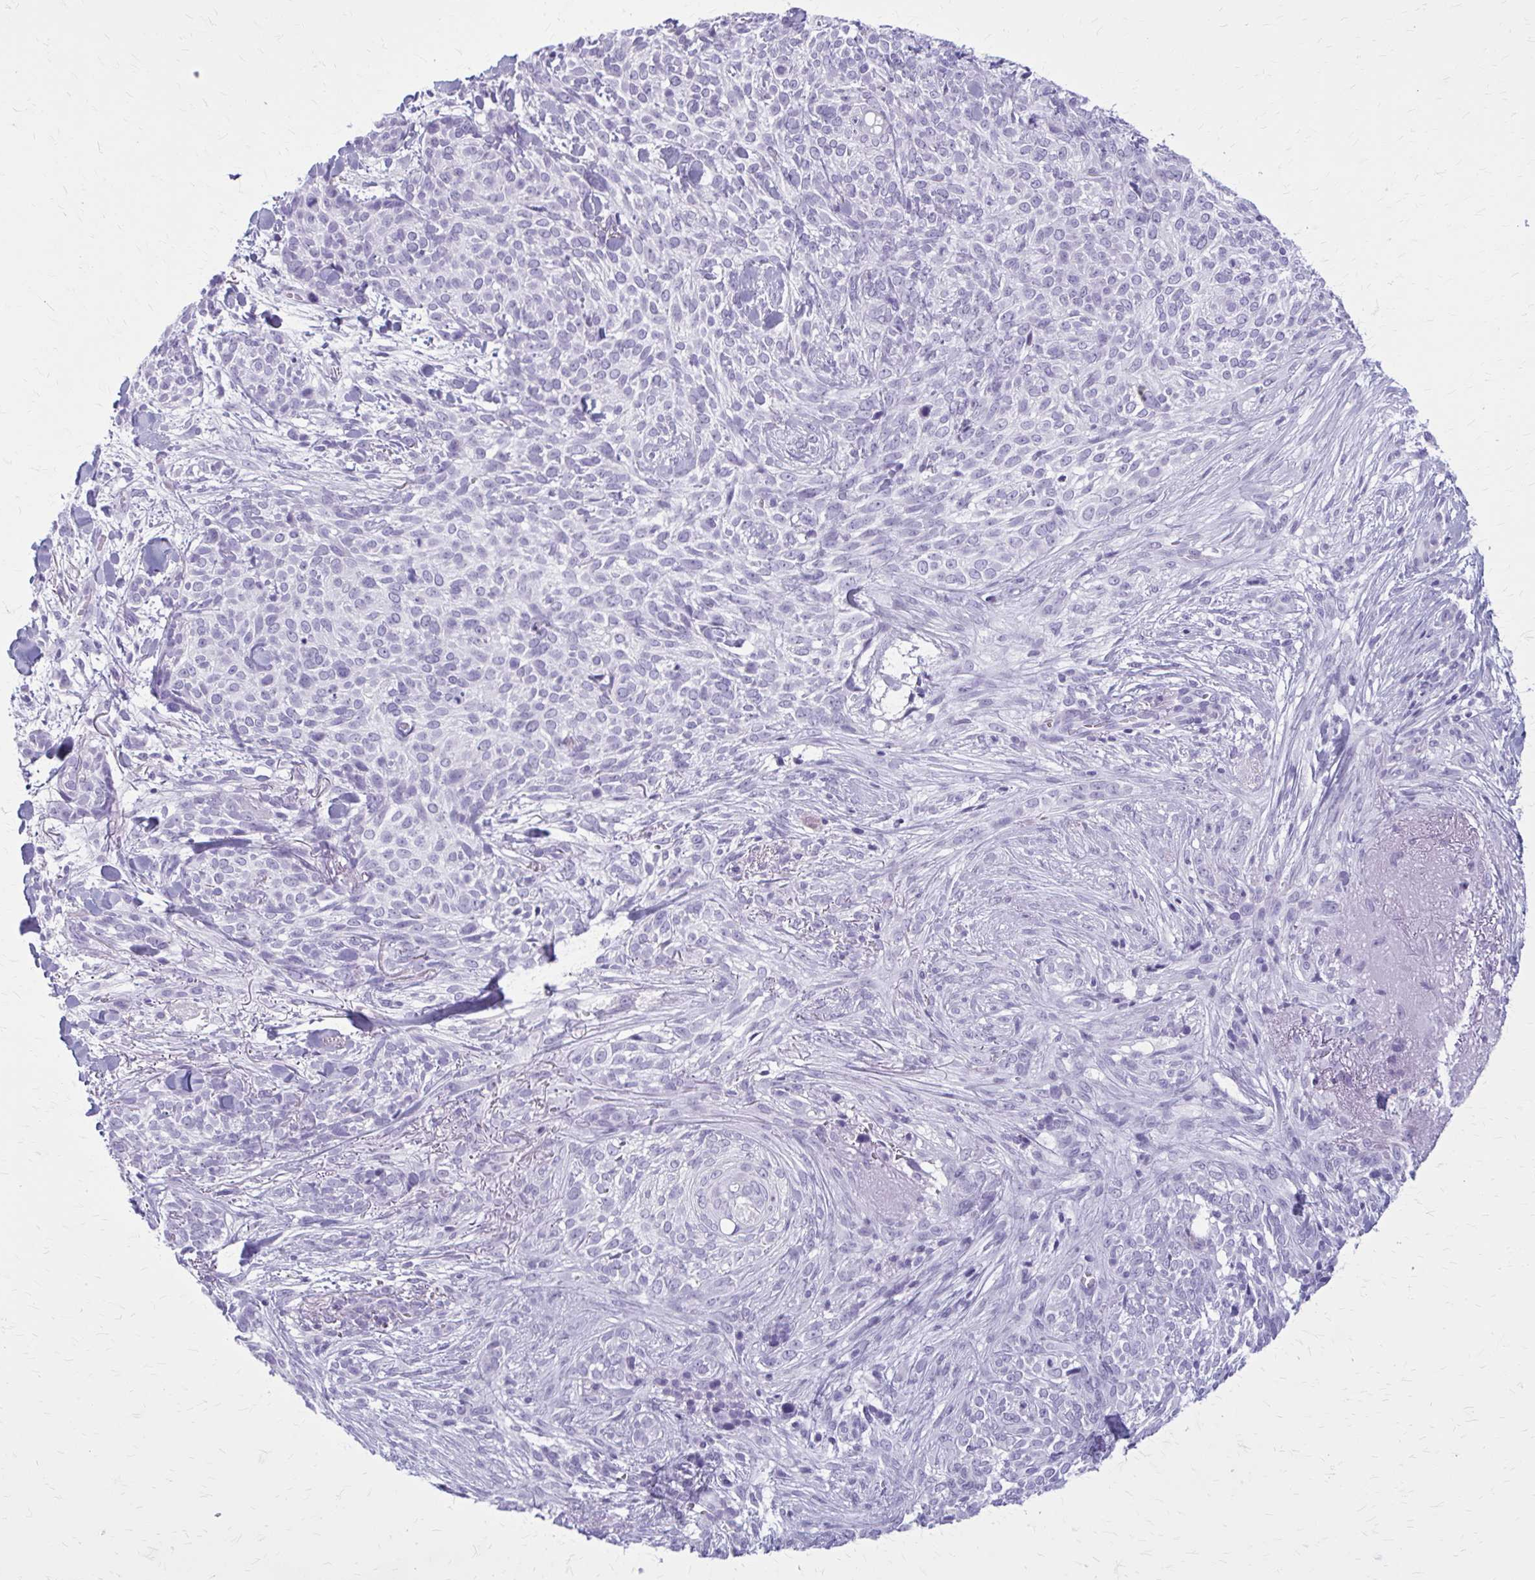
{"staining": {"intensity": "negative", "quantity": "none", "location": "none"}, "tissue": "skin cancer", "cell_type": "Tumor cells", "image_type": "cancer", "snomed": [{"axis": "morphology", "description": "Basal cell carcinoma"}, {"axis": "topography", "description": "Skin"}, {"axis": "topography", "description": "Skin of face"}], "caption": "This is an immunohistochemistry micrograph of human basal cell carcinoma (skin). There is no expression in tumor cells.", "gene": "ZDHHC7", "patient": {"sex": "female", "age": 90}}